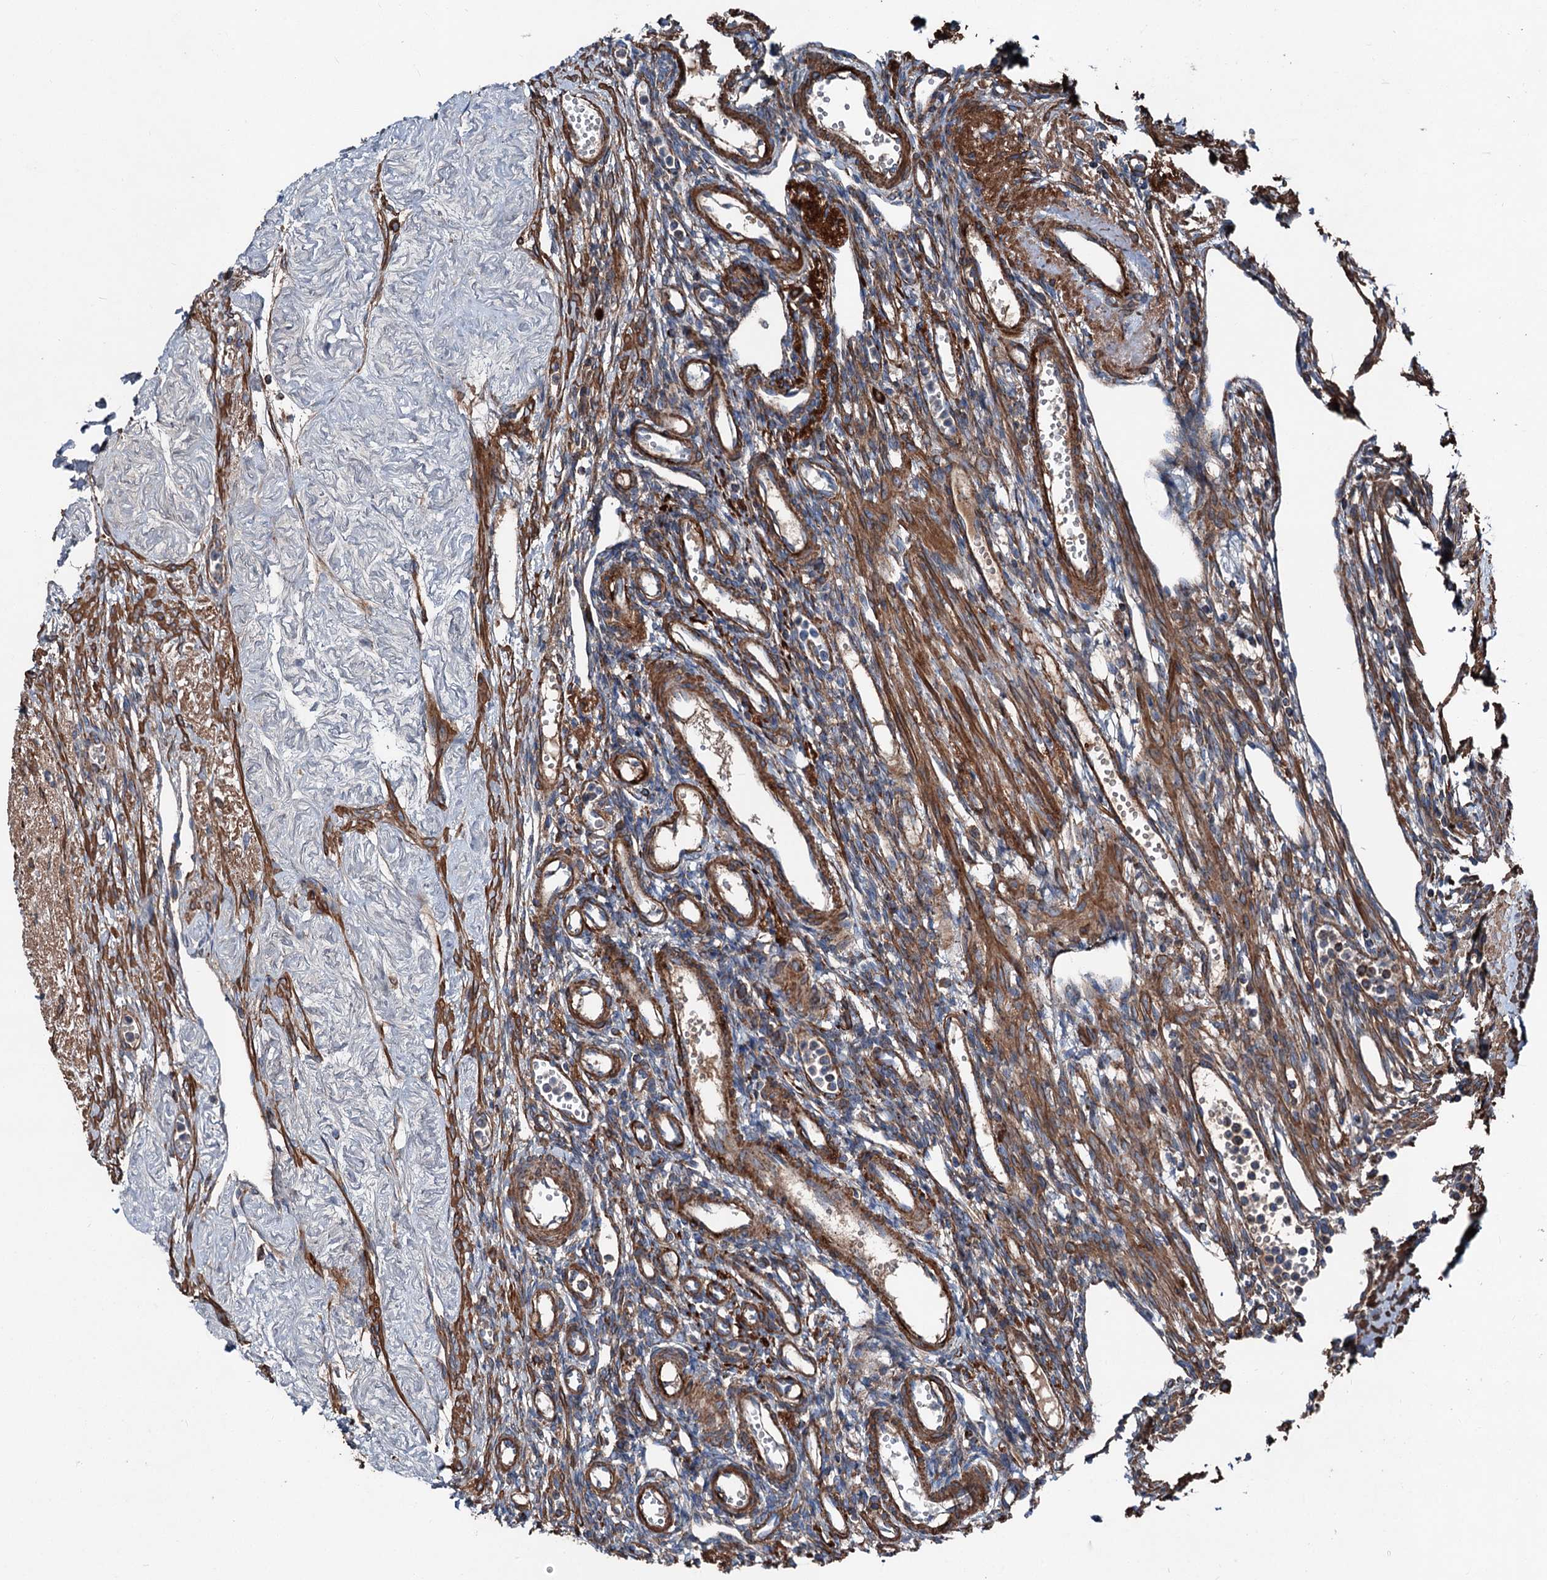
{"staining": {"intensity": "moderate", "quantity": "<25%", "location": "cytoplasmic/membranous"}, "tissue": "ovary", "cell_type": "Ovarian stroma cells", "image_type": "normal", "snomed": [{"axis": "morphology", "description": "Normal tissue, NOS"}, {"axis": "morphology", "description": "Cyst, NOS"}, {"axis": "topography", "description": "Ovary"}], "caption": "Immunohistochemical staining of normal human ovary displays <25% levels of moderate cytoplasmic/membranous protein expression in about <25% of ovarian stroma cells. Using DAB (3,3'-diaminobenzidine) (brown) and hematoxylin (blue) stains, captured at high magnification using brightfield microscopy.", "gene": "DDIAS", "patient": {"sex": "female", "age": 33}}